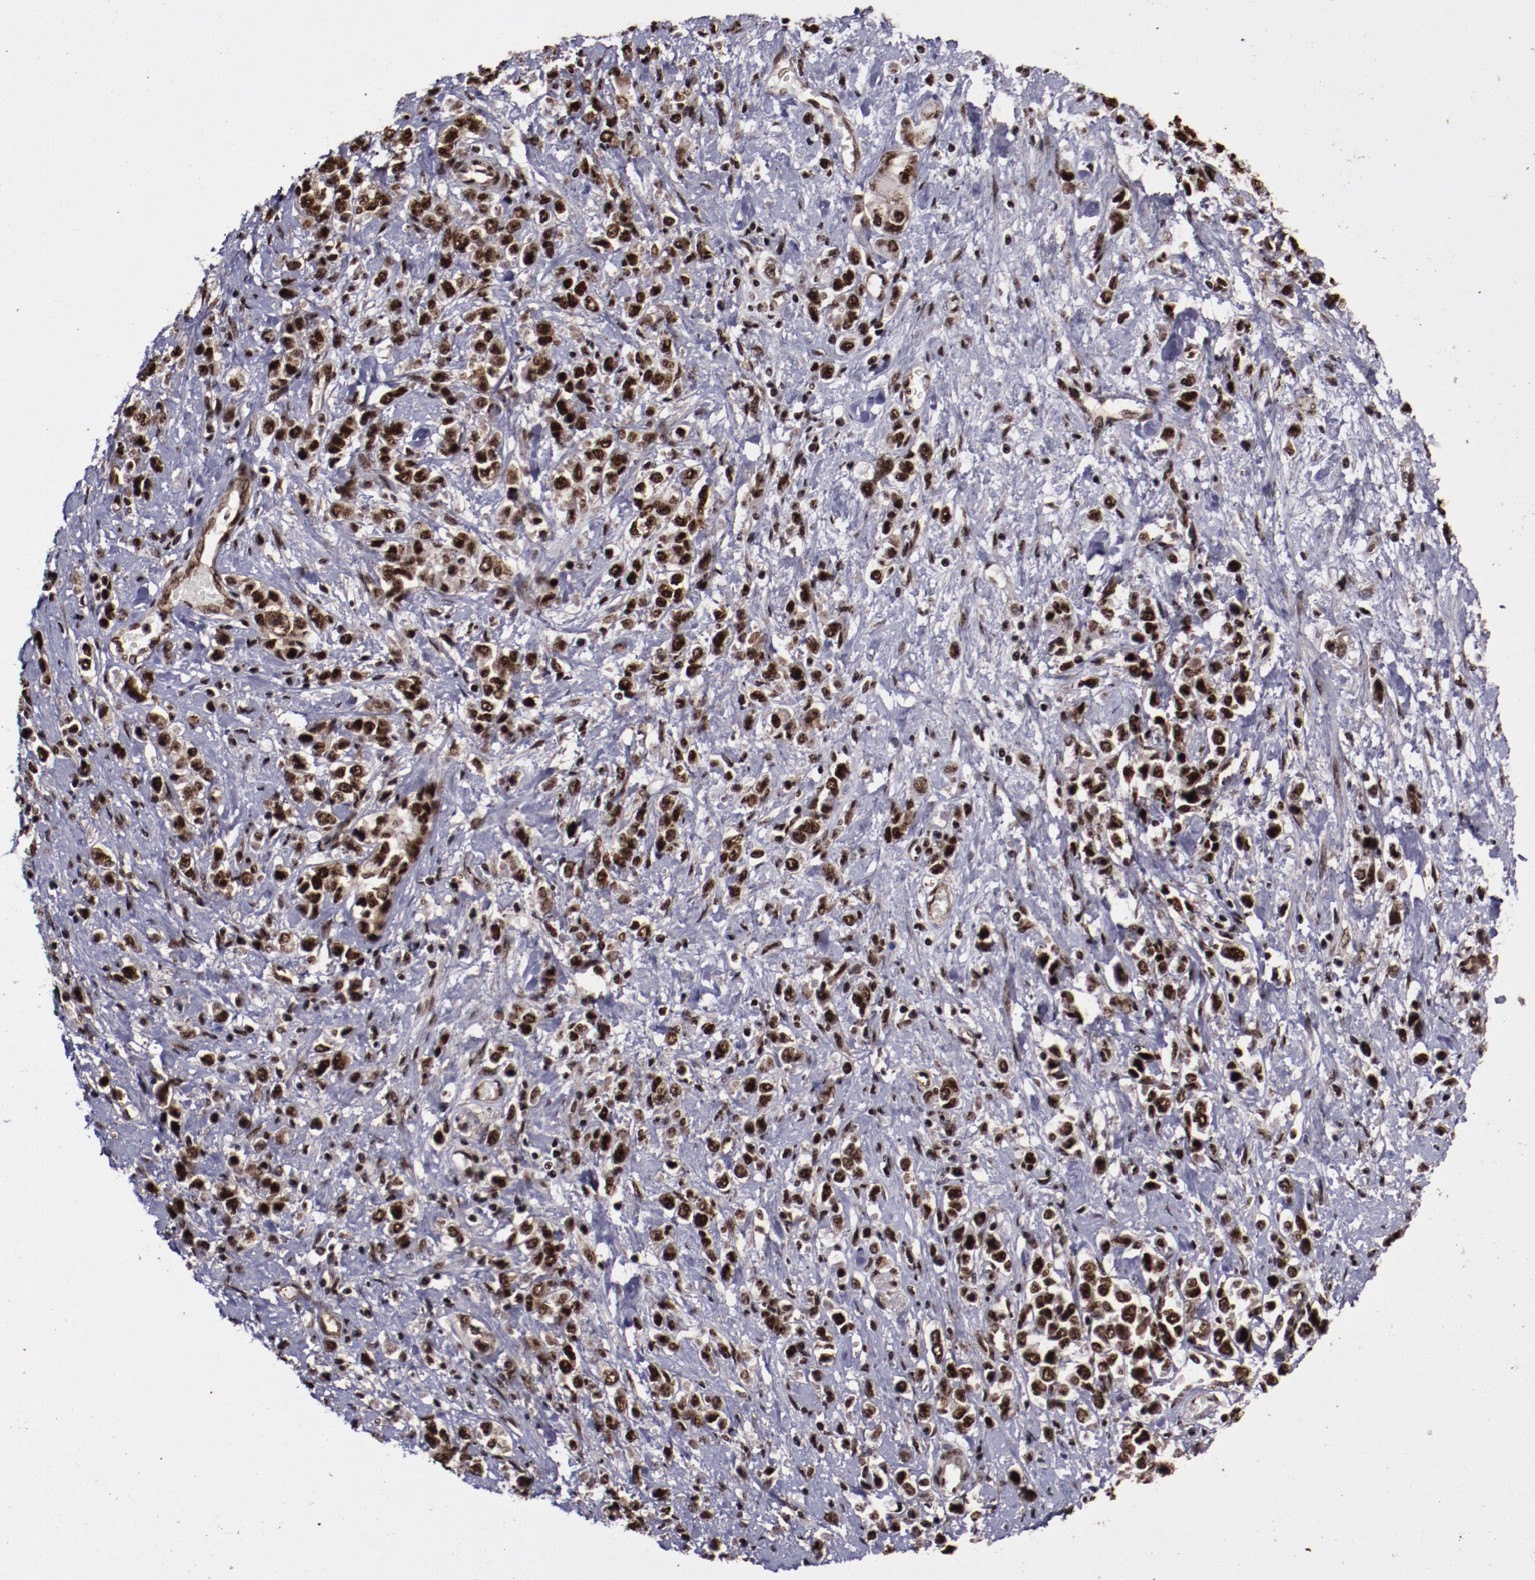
{"staining": {"intensity": "strong", "quantity": ">75%", "location": "cytoplasmic/membranous,nuclear"}, "tissue": "stomach cancer", "cell_type": "Tumor cells", "image_type": "cancer", "snomed": [{"axis": "morphology", "description": "Adenocarcinoma, NOS"}, {"axis": "topography", "description": "Stomach, upper"}], "caption": "Stomach cancer (adenocarcinoma) stained with IHC displays strong cytoplasmic/membranous and nuclear expression in about >75% of tumor cells.", "gene": "SNW1", "patient": {"sex": "male", "age": 76}}